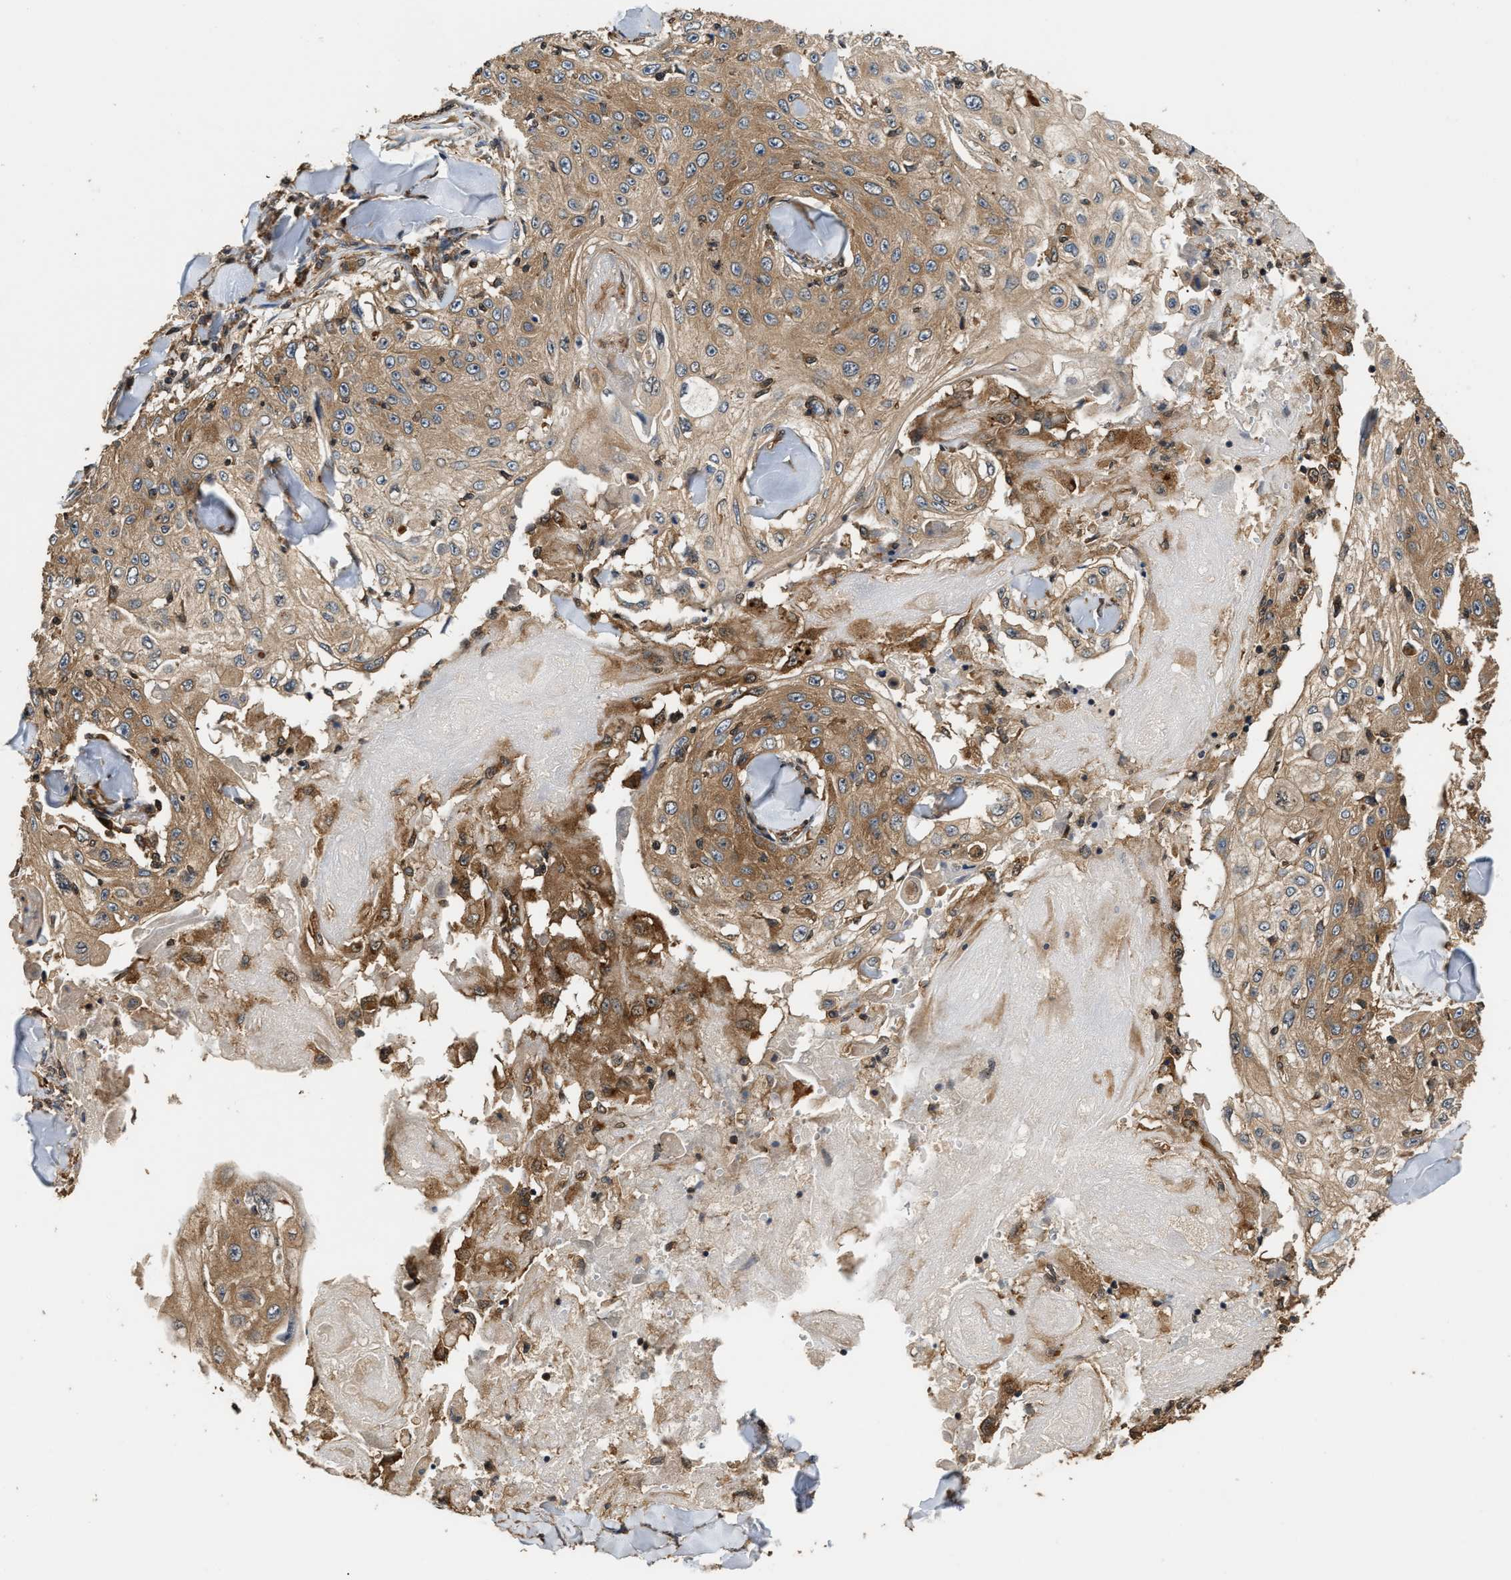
{"staining": {"intensity": "moderate", "quantity": ">75%", "location": "cytoplasmic/membranous"}, "tissue": "skin cancer", "cell_type": "Tumor cells", "image_type": "cancer", "snomed": [{"axis": "morphology", "description": "Squamous cell carcinoma, NOS"}, {"axis": "topography", "description": "Skin"}], "caption": "Protein expression analysis of human skin cancer (squamous cell carcinoma) reveals moderate cytoplasmic/membranous positivity in about >75% of tumor cells. The protein of interest is shown in brown color, while the nuclei are stained blue.", "gene": "DNAJC2", "patient": {"sex": "male", "age": 86}}